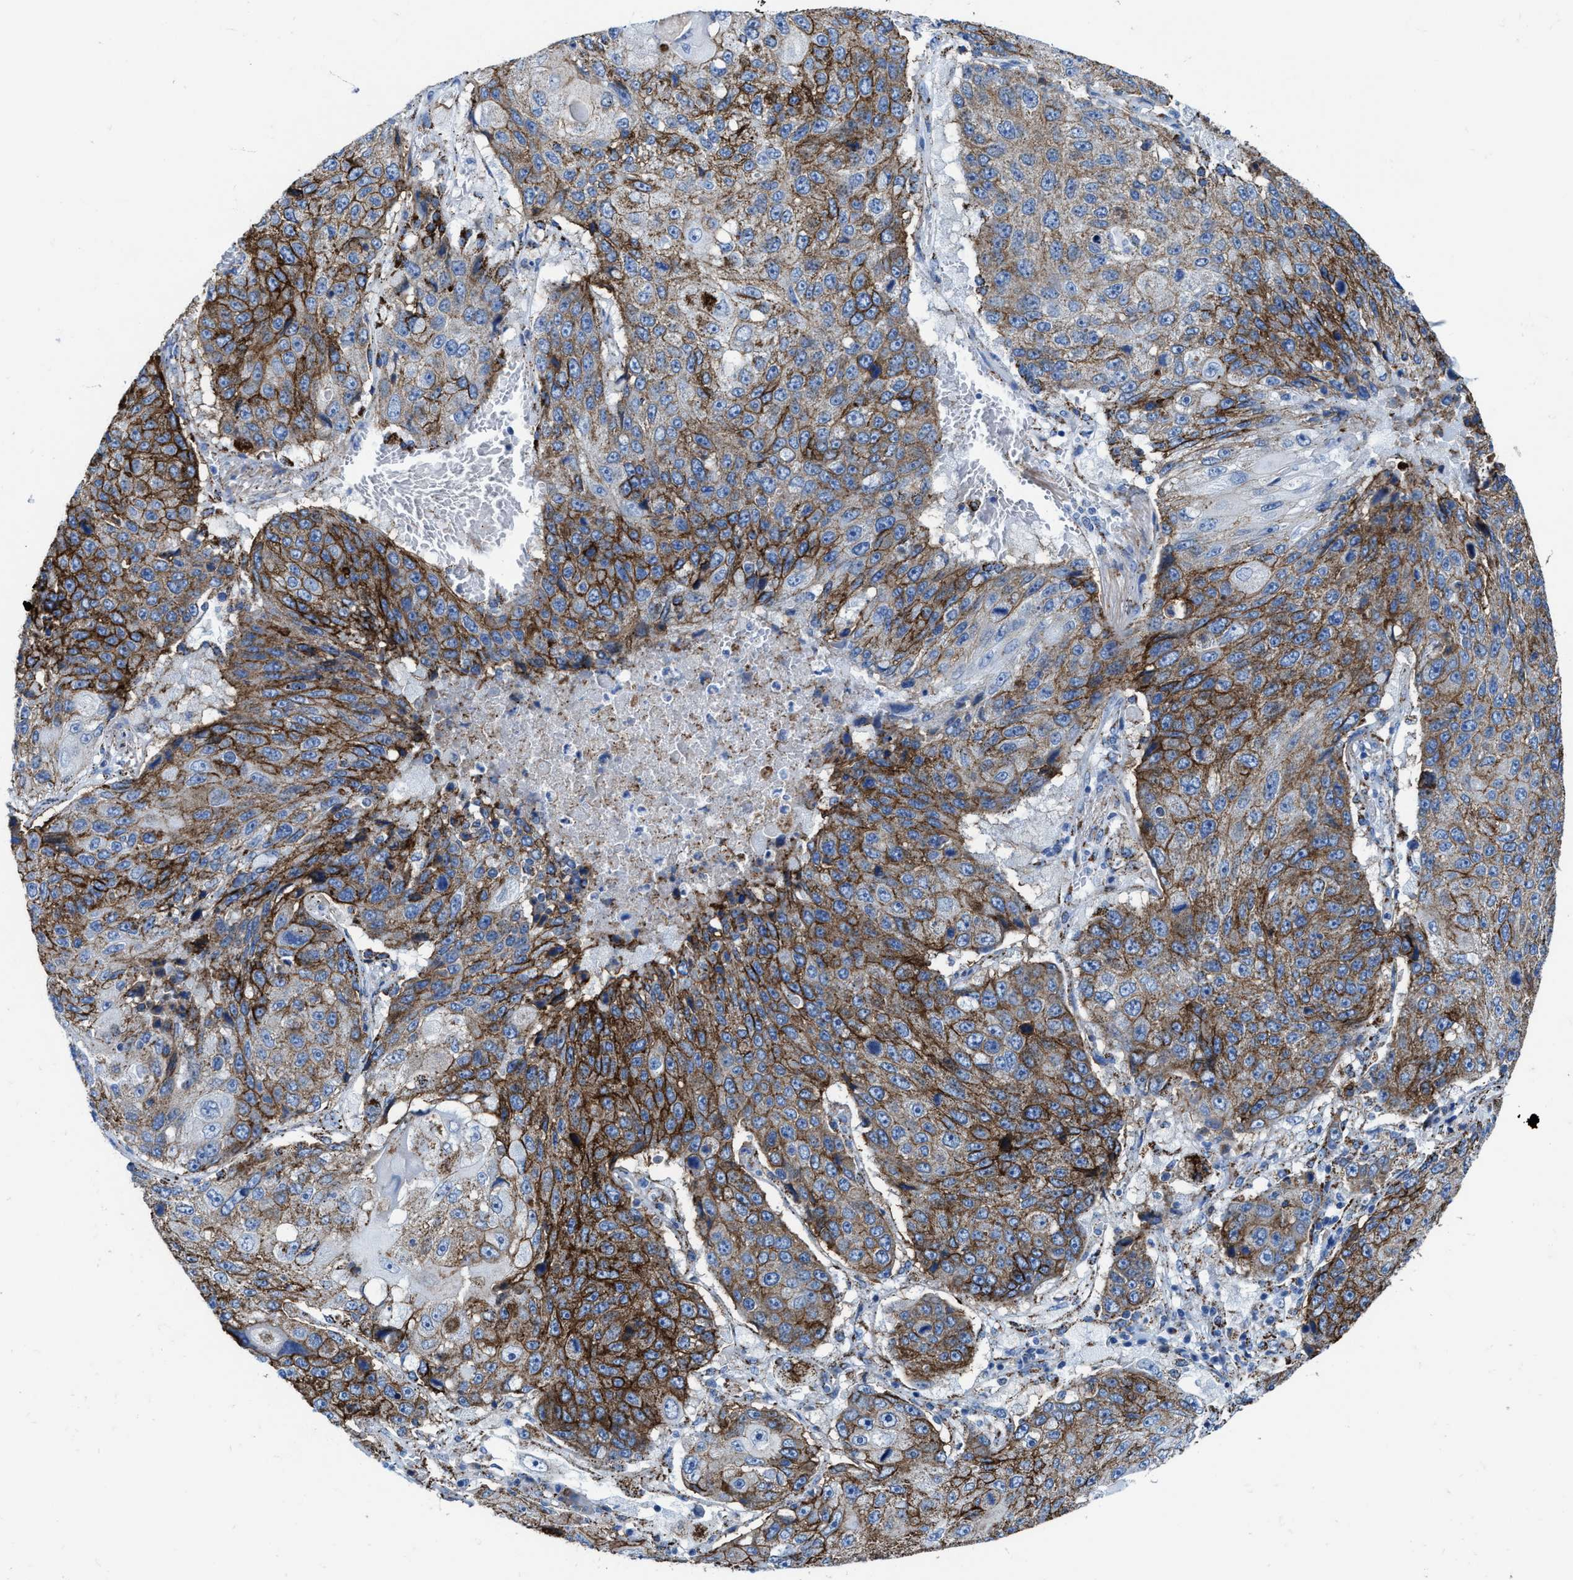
{"staining": {"intensity": "strong", "quantity": "25%-75%", "location": "cytoplasmic/membranous"}, "tissue": "lung cancer", "cell_type": "Tumor cells", "image_type": "cancer", "snomed": [{"axis": "morphology", "description": "Squamous cell carcinoma, NOS"}, {"axis": "topography", "description": "Lung"}], "caption": "Human lung squamous cell carcinoma stained with a protein marker exhibits strong staining in tumor cells.", "gene": "ALDH1B1", "patient": {"sex": "male", "age": 61}}